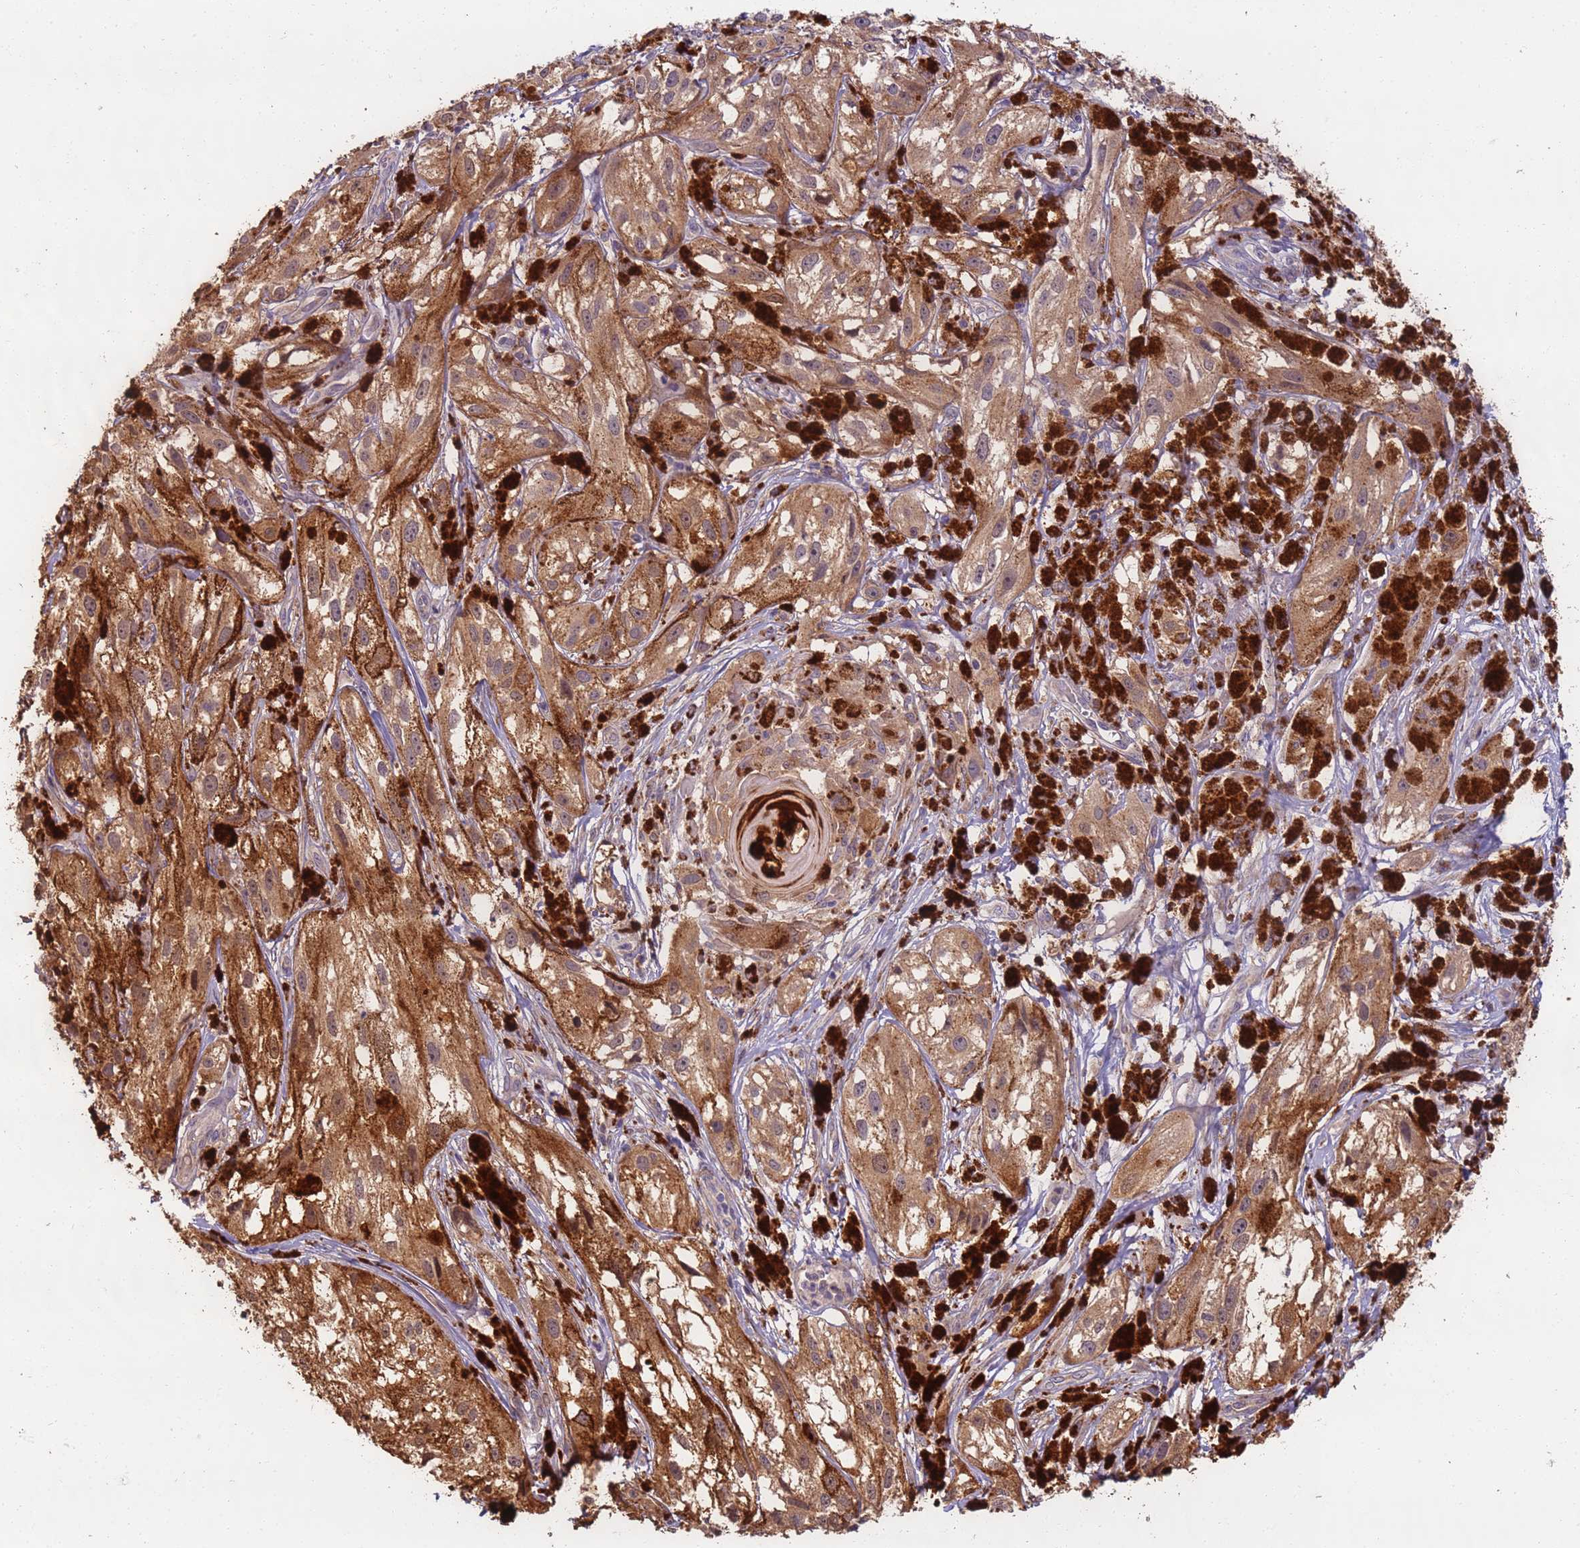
{"staining": {"intensity": "moderate", "quantity": ">75%", "location": "cytoplasmic/membranous"}, "tissue": "melanoma", "cell_type": "Tumor cells", "image_type": "cancer", "snomed": [{"axis": "morphology", "description": "Malignant melanoma, NOS"}, {"axis": "topography", "description": "Skin"}], "caption": "A high-resolution micrograph shows IHC staining of malignant melanoma, which displays moderate cytoplasmic/membranous staining in approximately >75% of tumor cells. The protein is shown in brown color, while the nuclei are stained blue.", "gene": "TIGAR", "patient": {"sex": "male", "age": 88}}